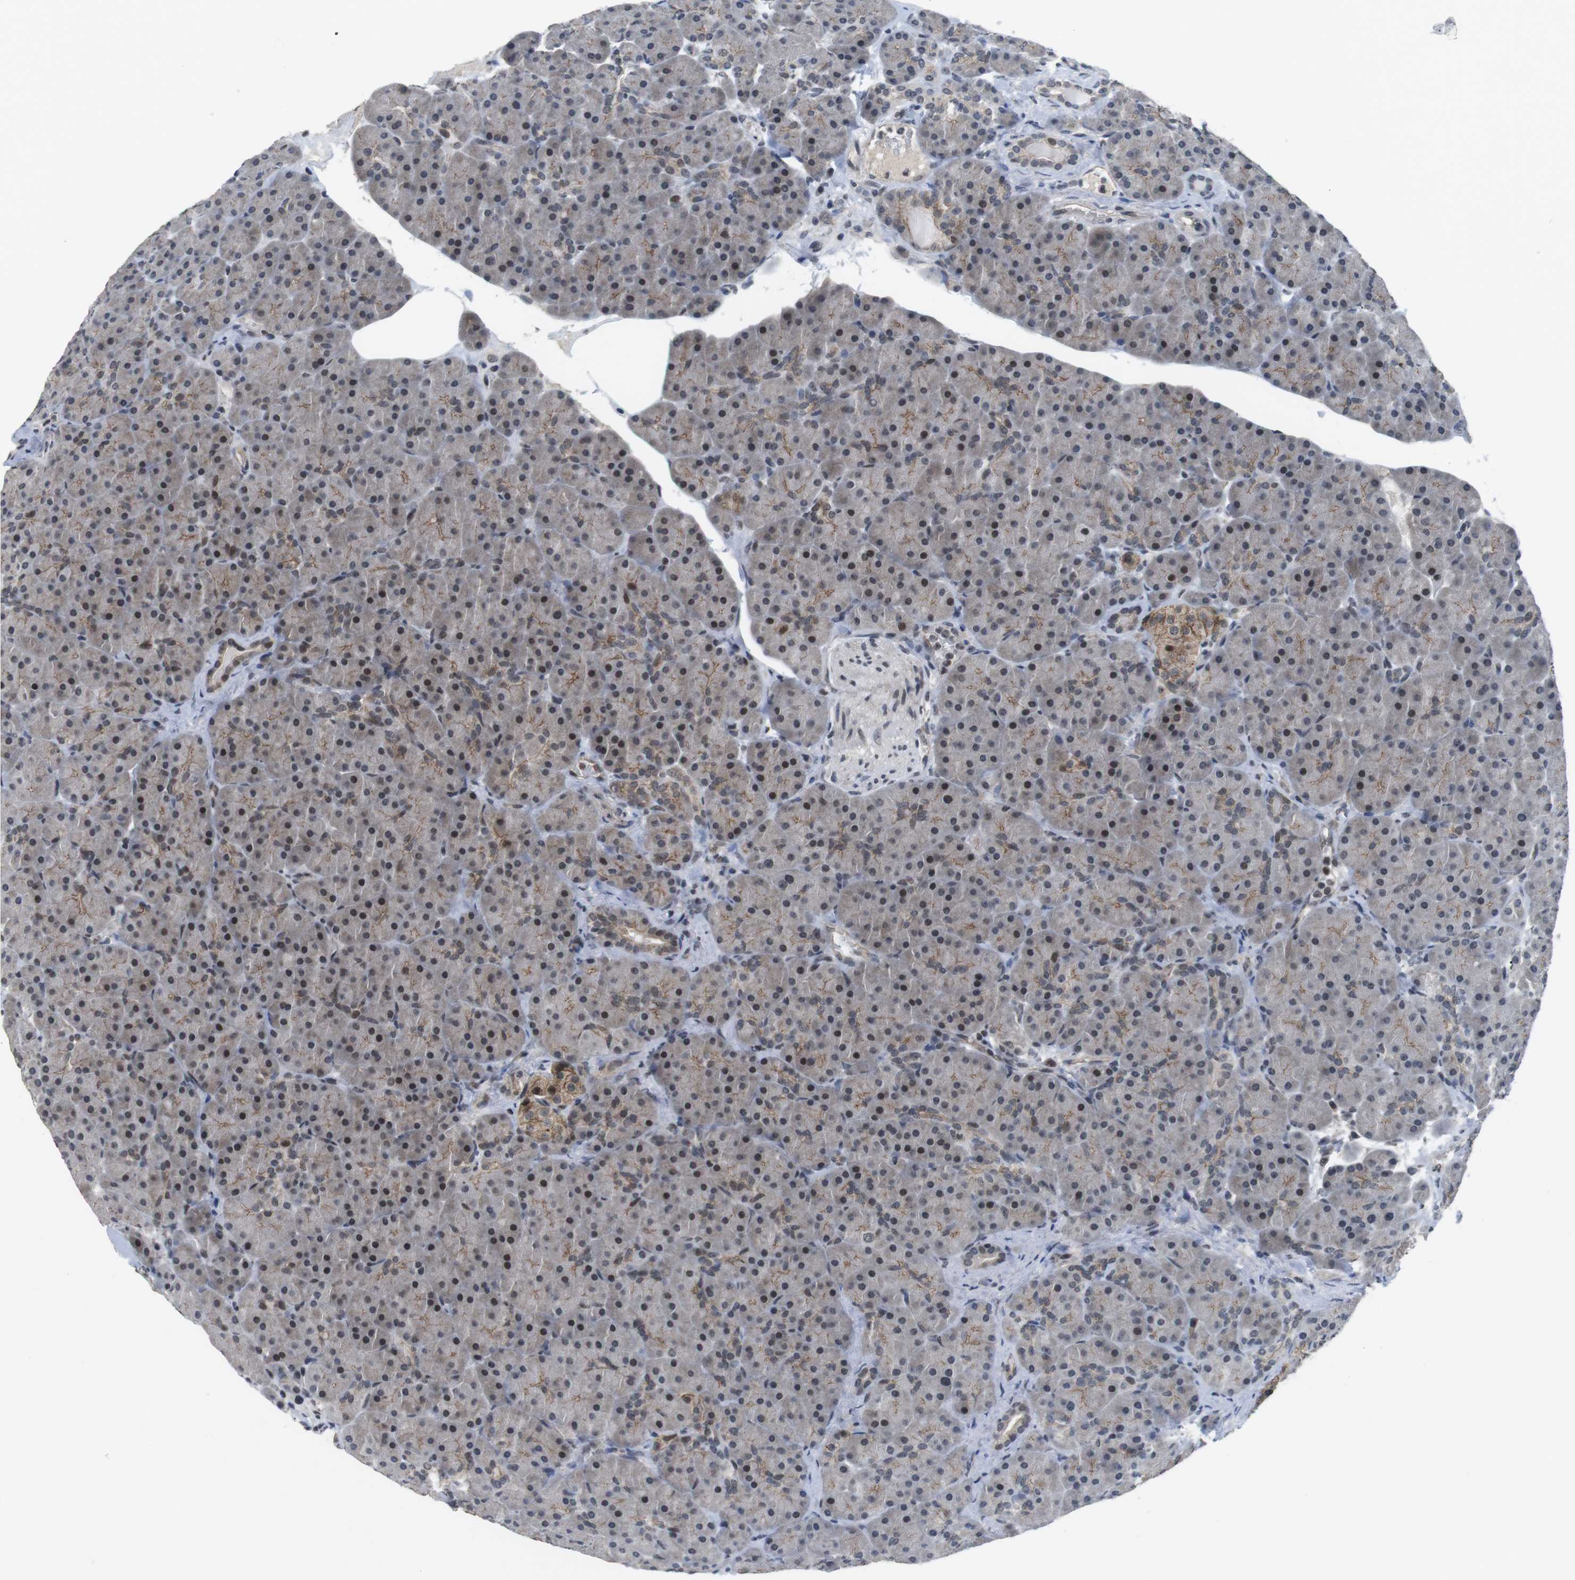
{"staining": {"intensity": "moderate", "quantity": "25%-75%", "location": "cytoplasmic/membranous,nuclear"}, "tissue": "pancreas", "cell_type": "Exocrine glandular cells", "image_type": "normal", "snomed": [{"axis": "morphology", "description": "Normal tissue, NOS"}, {"axis": "topography", "description": "Pancreas"}], "caption": "Immunohistochemical staining of benign pancreas demonstrates moderate cytoplasmic/membranous,nuclear protein expression in about 25%-75% of exocrine glandular cells. (DAB = brown stain, brightfield microscopy at high magnification).", "gene": "NECTIN1", "patient": {"sex": "male", "age": 66}}